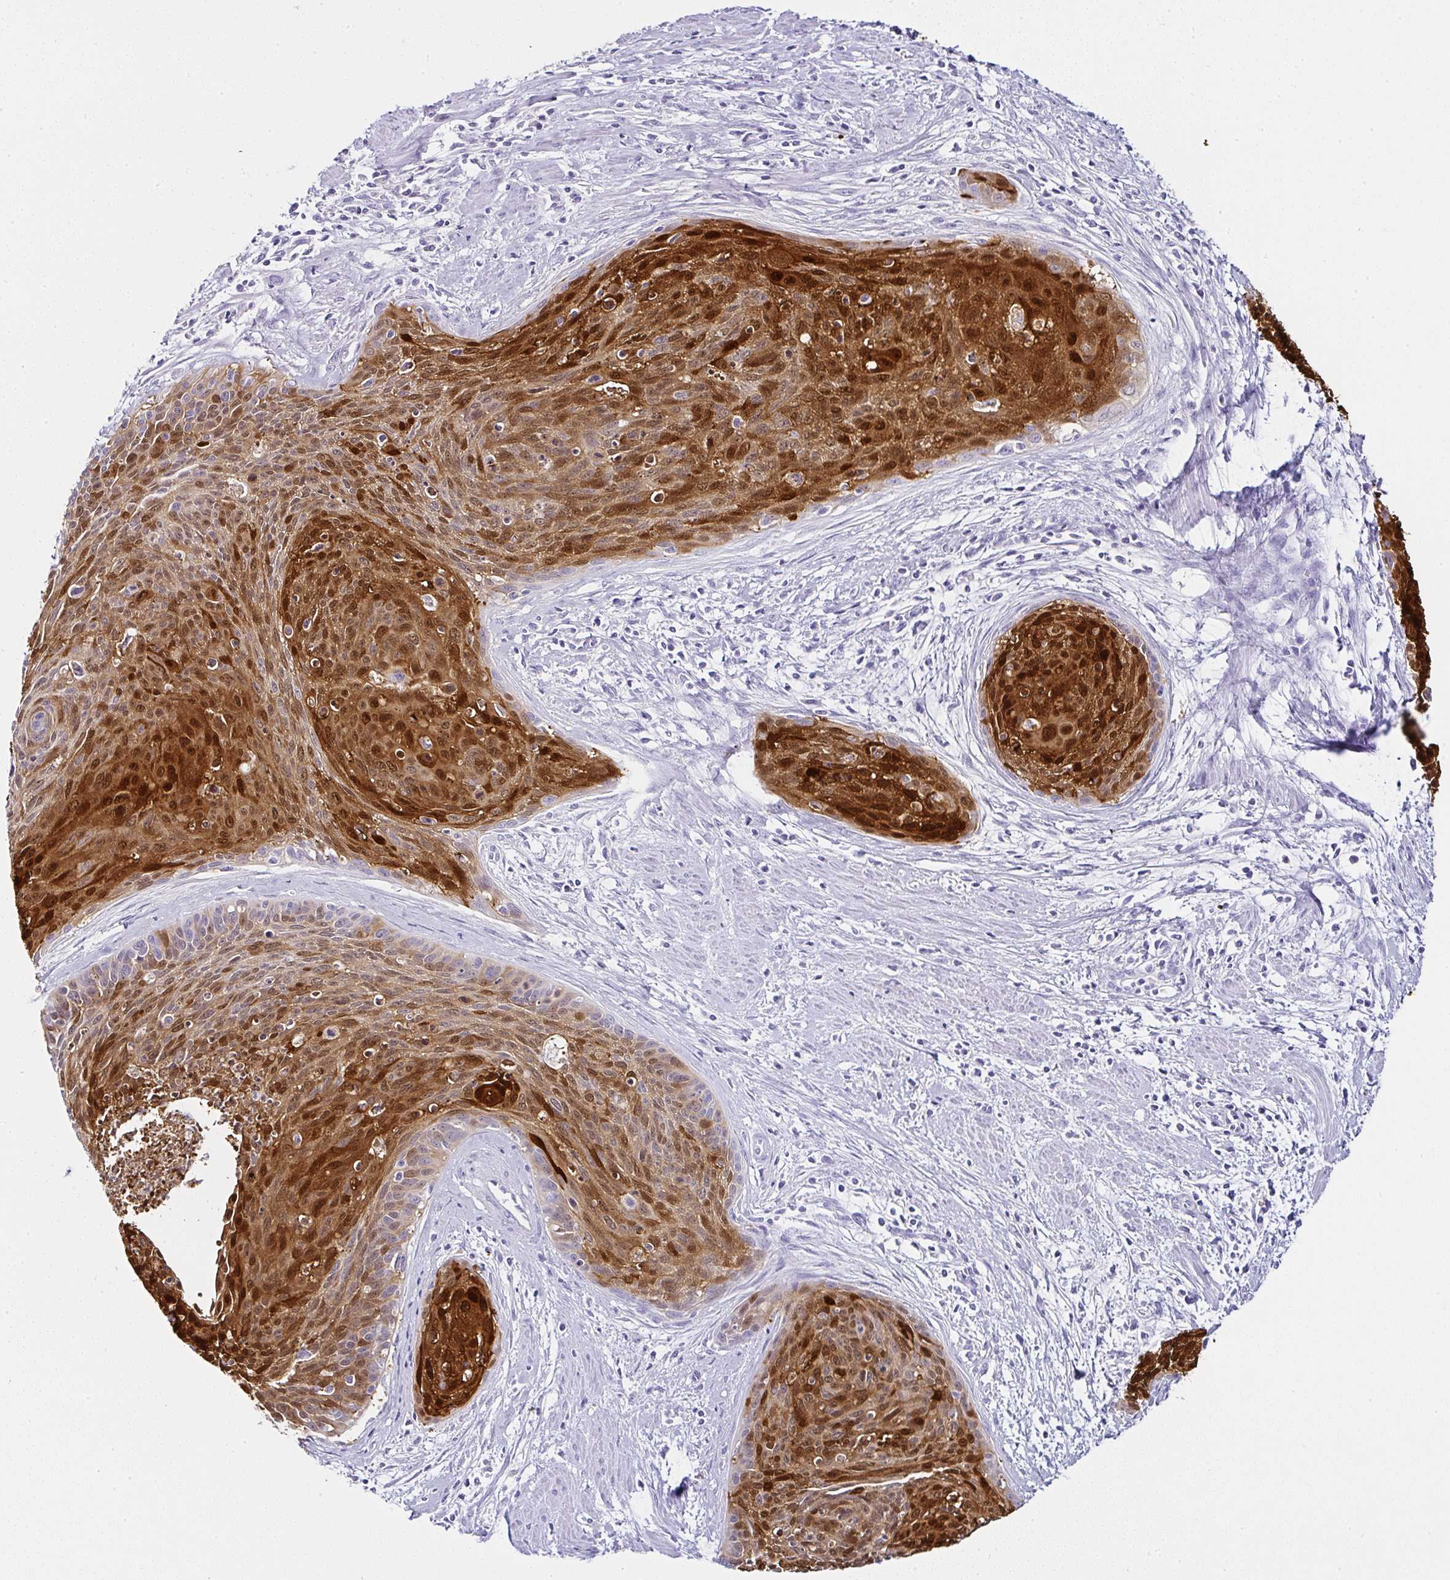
{"staining": {"intensity": "strong", "quantity": ">75%", "location": "cytoplasmic/membranous,nuclear"}, "tissue": "cervical cancer", "cell_type": "Tumor cells", "image_type": "cancer", "snomed": [{"axis": "morphology", "description": "Squamous cell carcinoma, NOS"}, {"axis": "topography", "description": "Cervix"}], "caption": "Approximately >75% of tumor cells in human cervical cancer (squamous cell carcinoma) display strong cytoplasmic/membranous and nuclear protein expression as visualized by brown immunohistochemical staining.", "gene": "SERPINB3", "patient": {"sex": "female", "age": 55}}